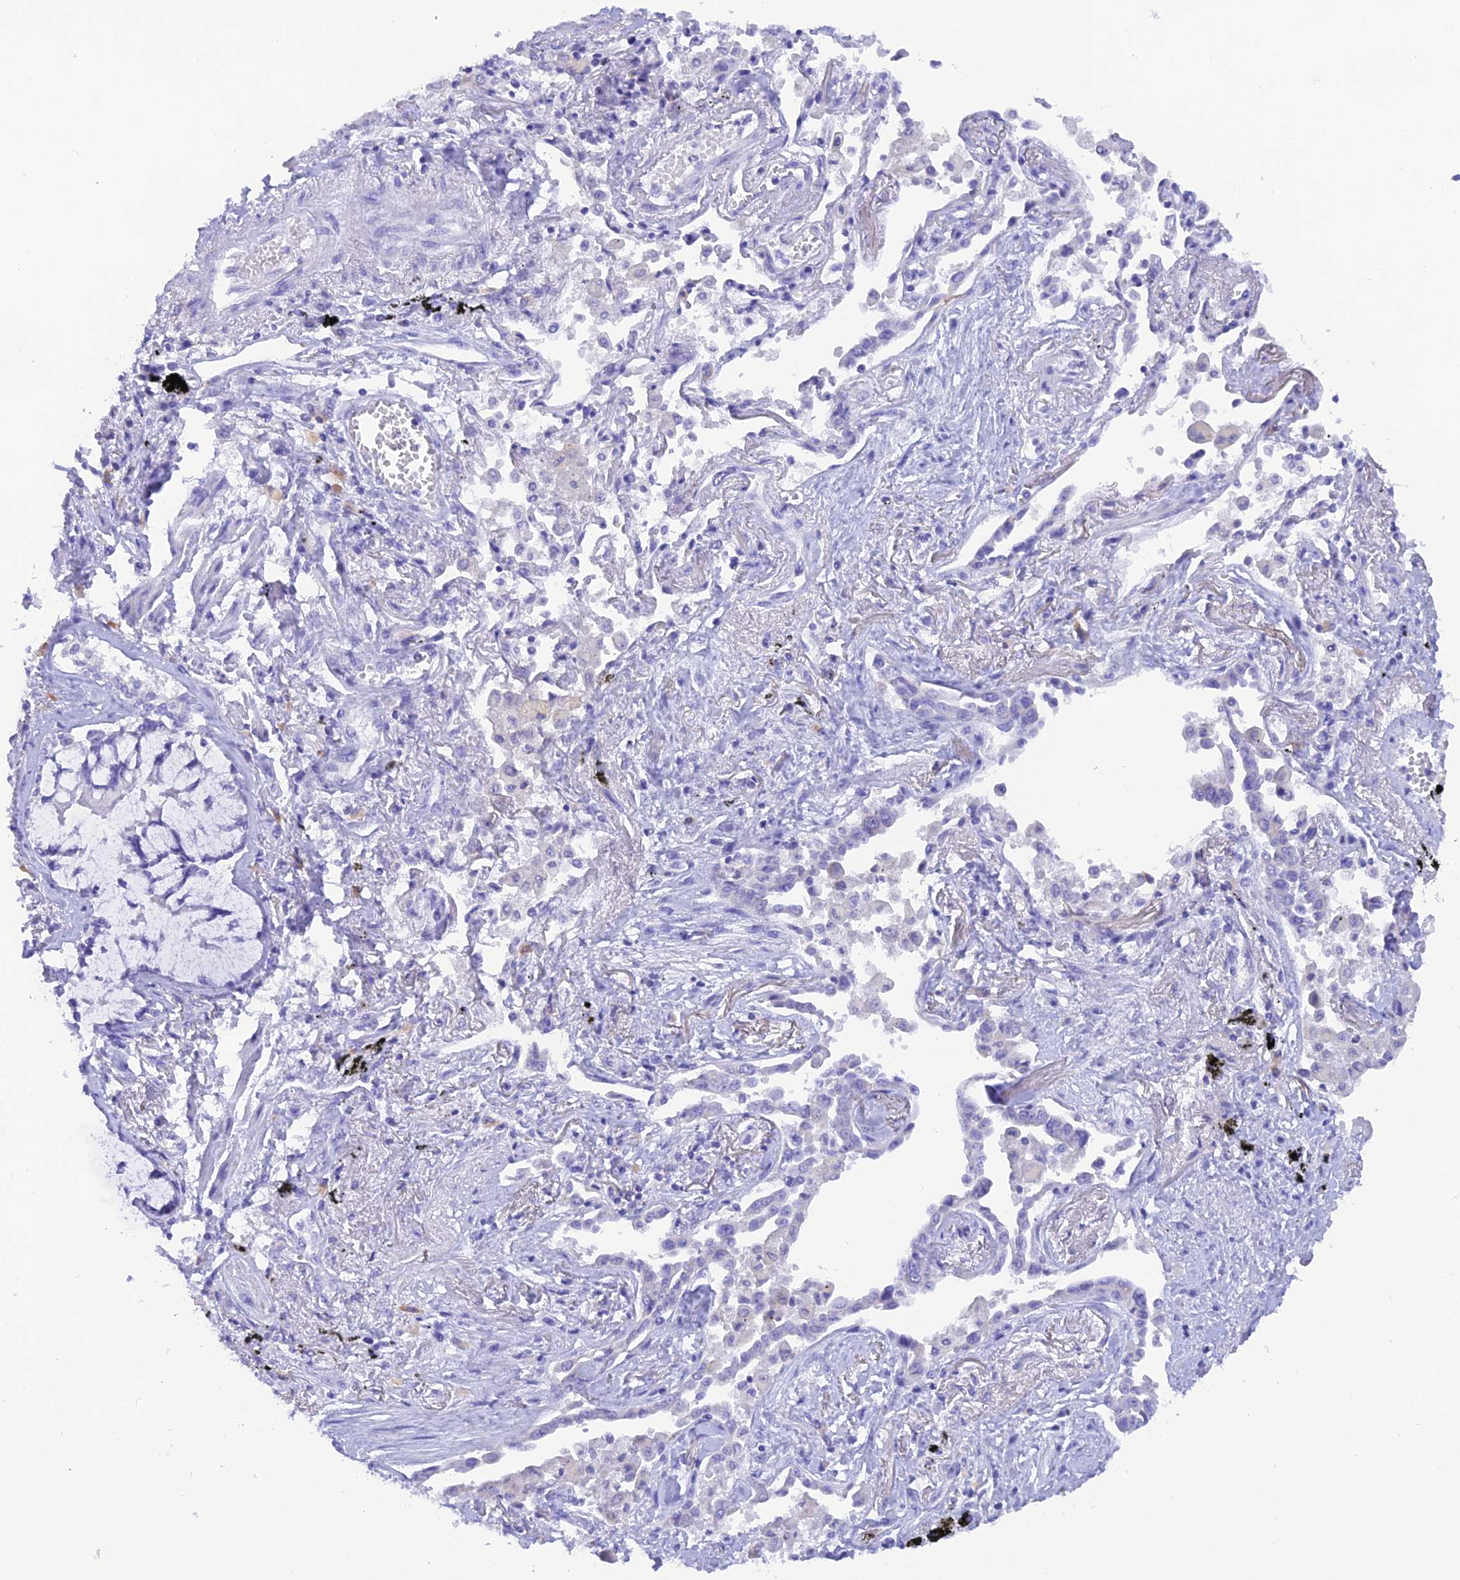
{"staining": {"intensity": "negative", "quantity": "none", "location": "none"}, "tissue": "lung cancer", "cell_type": "Tumor cells", "image_type": "cancer", "snomed": [{"axis": "morphology", "description": "Adenocarcinoma, NOS"}, {"axis": "topography", "description": "Lung"}], "caption": "A histopathology image of human adenocarcinoma (lung) is negative for staining in tumor cells.", "gene": "KDELR3", "patient": {"sex": "male", "age": 67}}